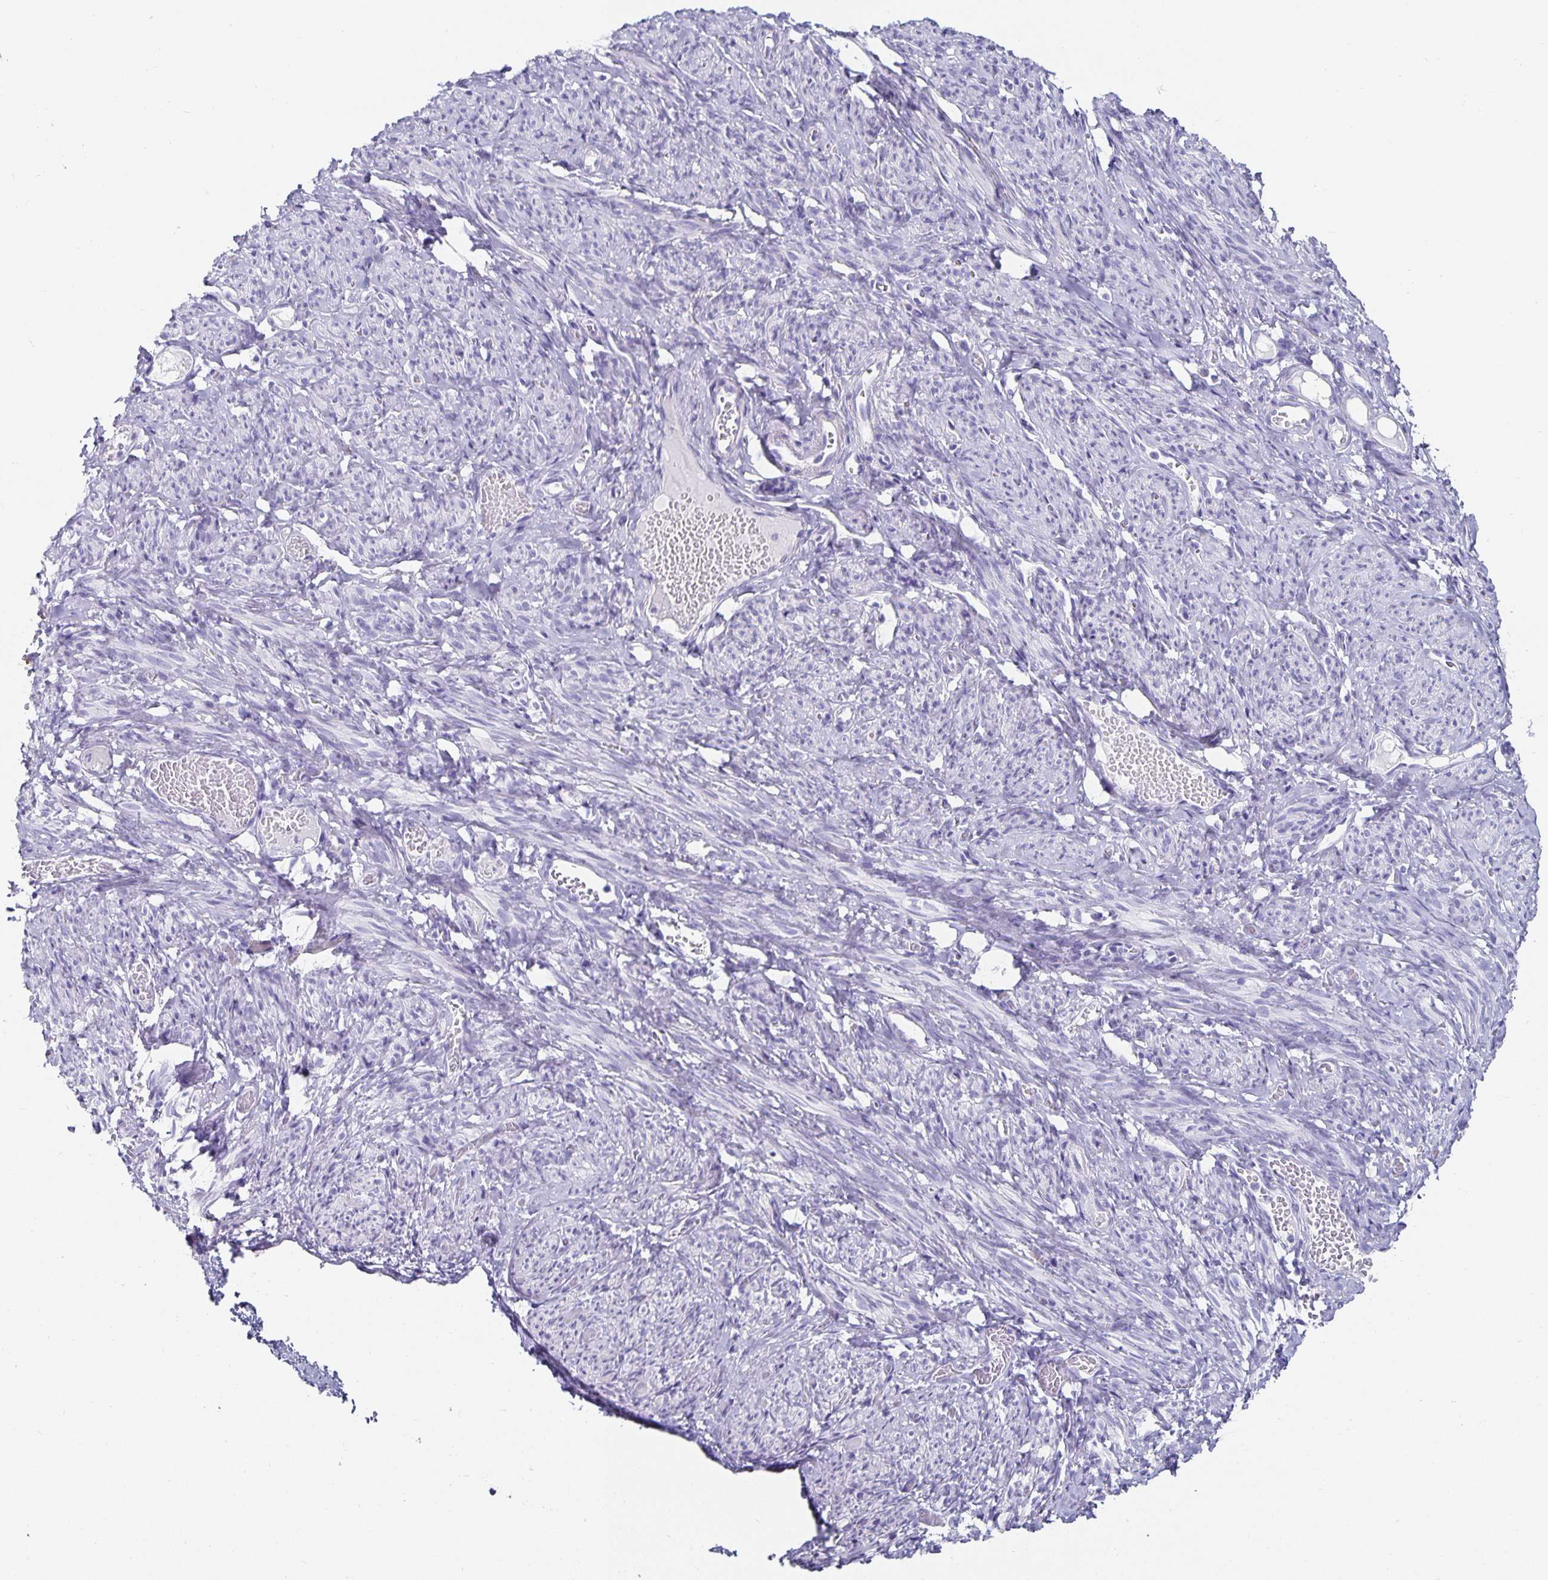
{"staining": {"intensity": "negative", "quantity": "none", "location": "none"}, "tissue": "smooth muscle", "cell_type": "Smooth muscle cells", "image_type": "normal", "snomed": [{"axis": "morphology", "description": "Normal tissue, NOS"}, {"axis": "topography", "description": "Smooth muscle"}], "caption": "An IHC micrograph of unremarkable smooth muscle is shown. There is no staining in smooth muscle cells of smooth muscle. (DAB (3,3'-diaminobenzidine) immunohistochemistry (IHC) with hematoxylin counter stain).", "gene": "CHGA", "patient": {"sex": "female", "age": 65}}